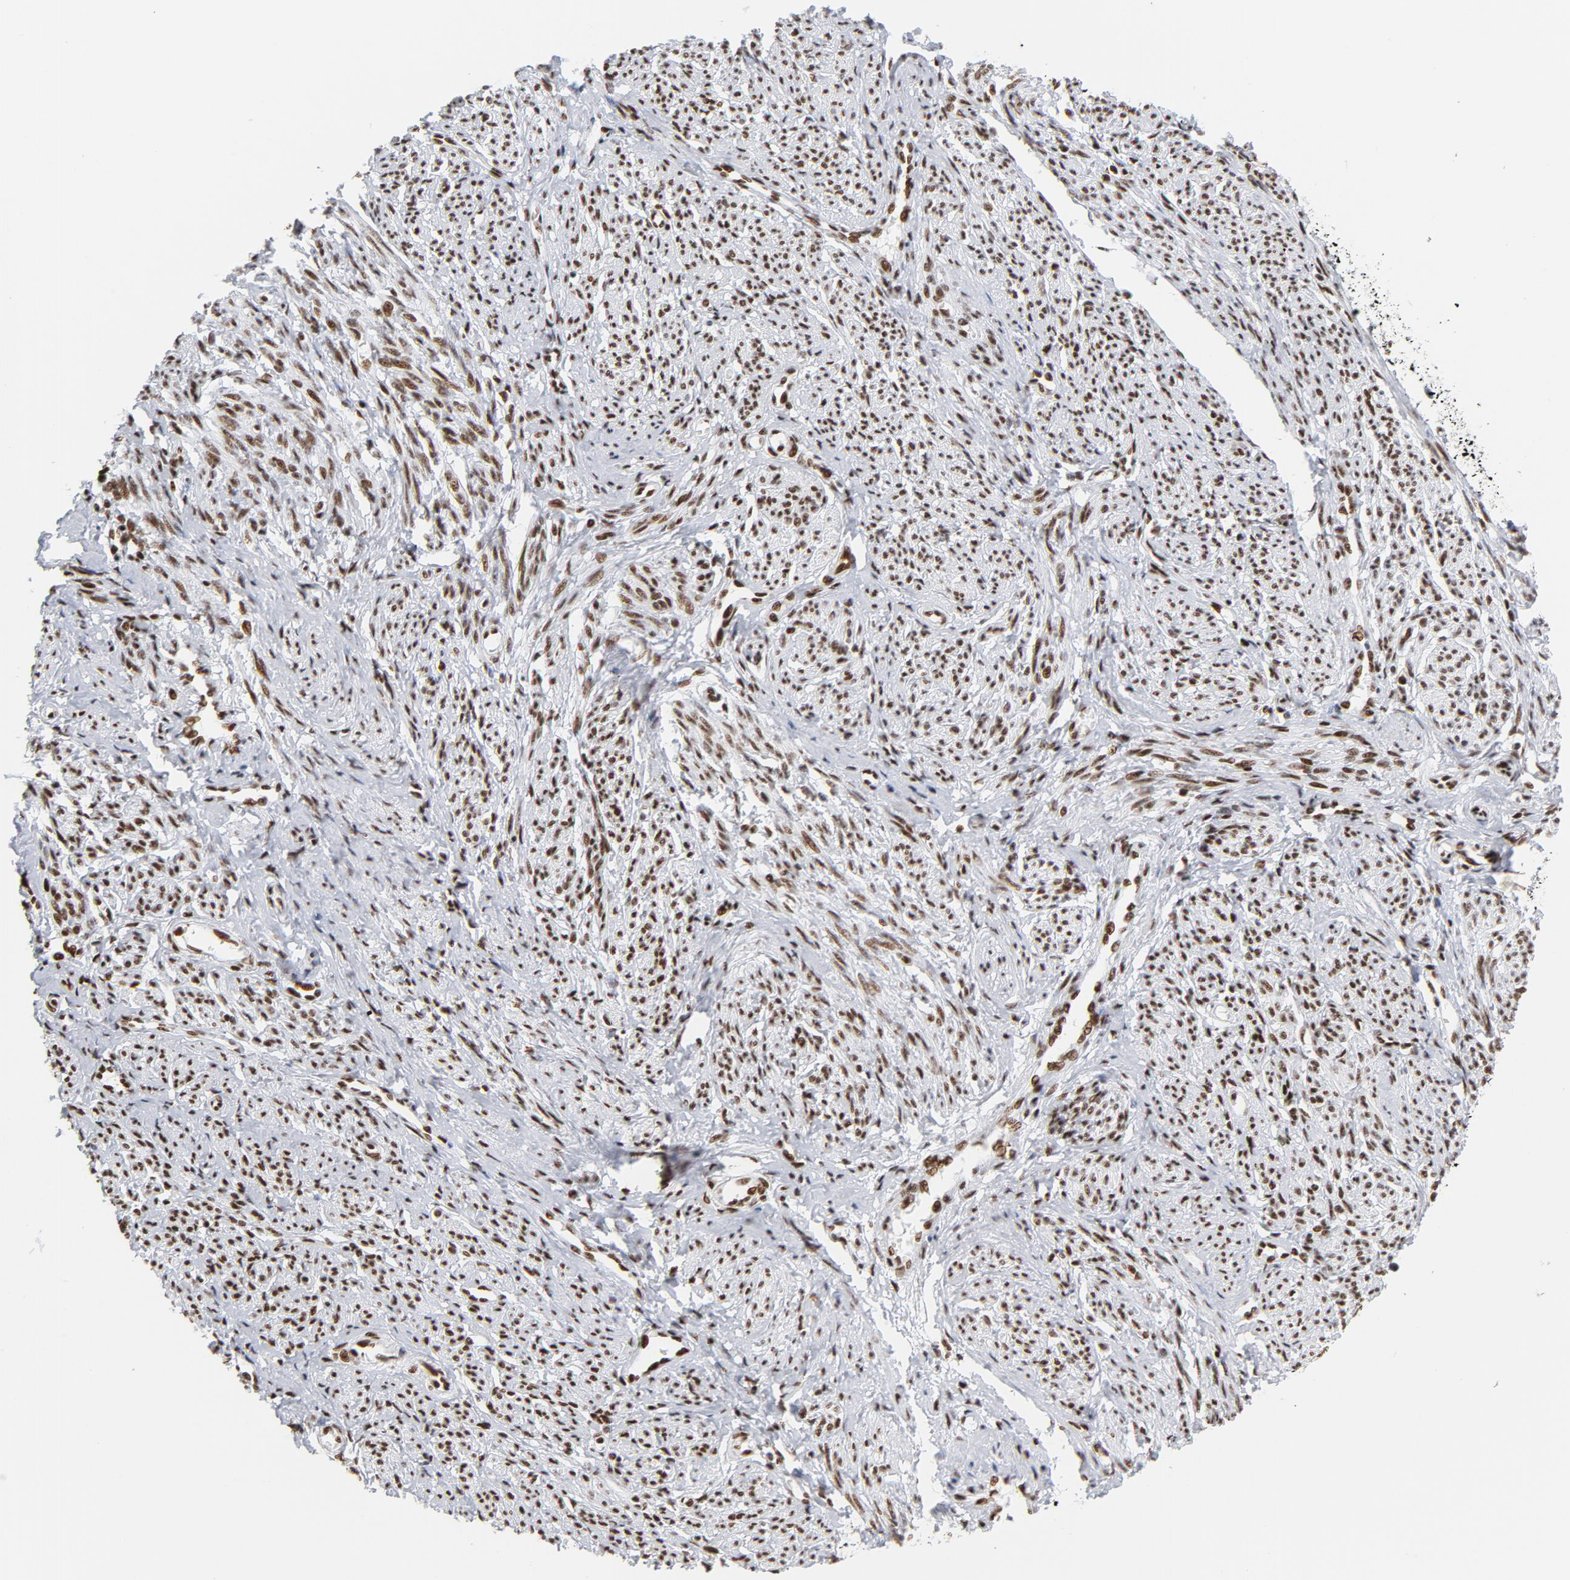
{"staining": {"intensity": "strong", "quantity": ">75%", "location": "nuclear"}, "tissue": "smooth muscle", "cell_type": "Smooth muscle cells", "image_type": "normal", "snomed": [{"axis": "morphology", "description": "Normal tissue, NOS"}, {"axis": "topography", "description": "Smooth muscle"}], "caption": "Protein staining of benign smooth muscle exhibits strong nuclear staining in approximately >75% of smooth muscle cells.", "gene": "XRCC5", "patient": {"sex": "female", "age": 65}}